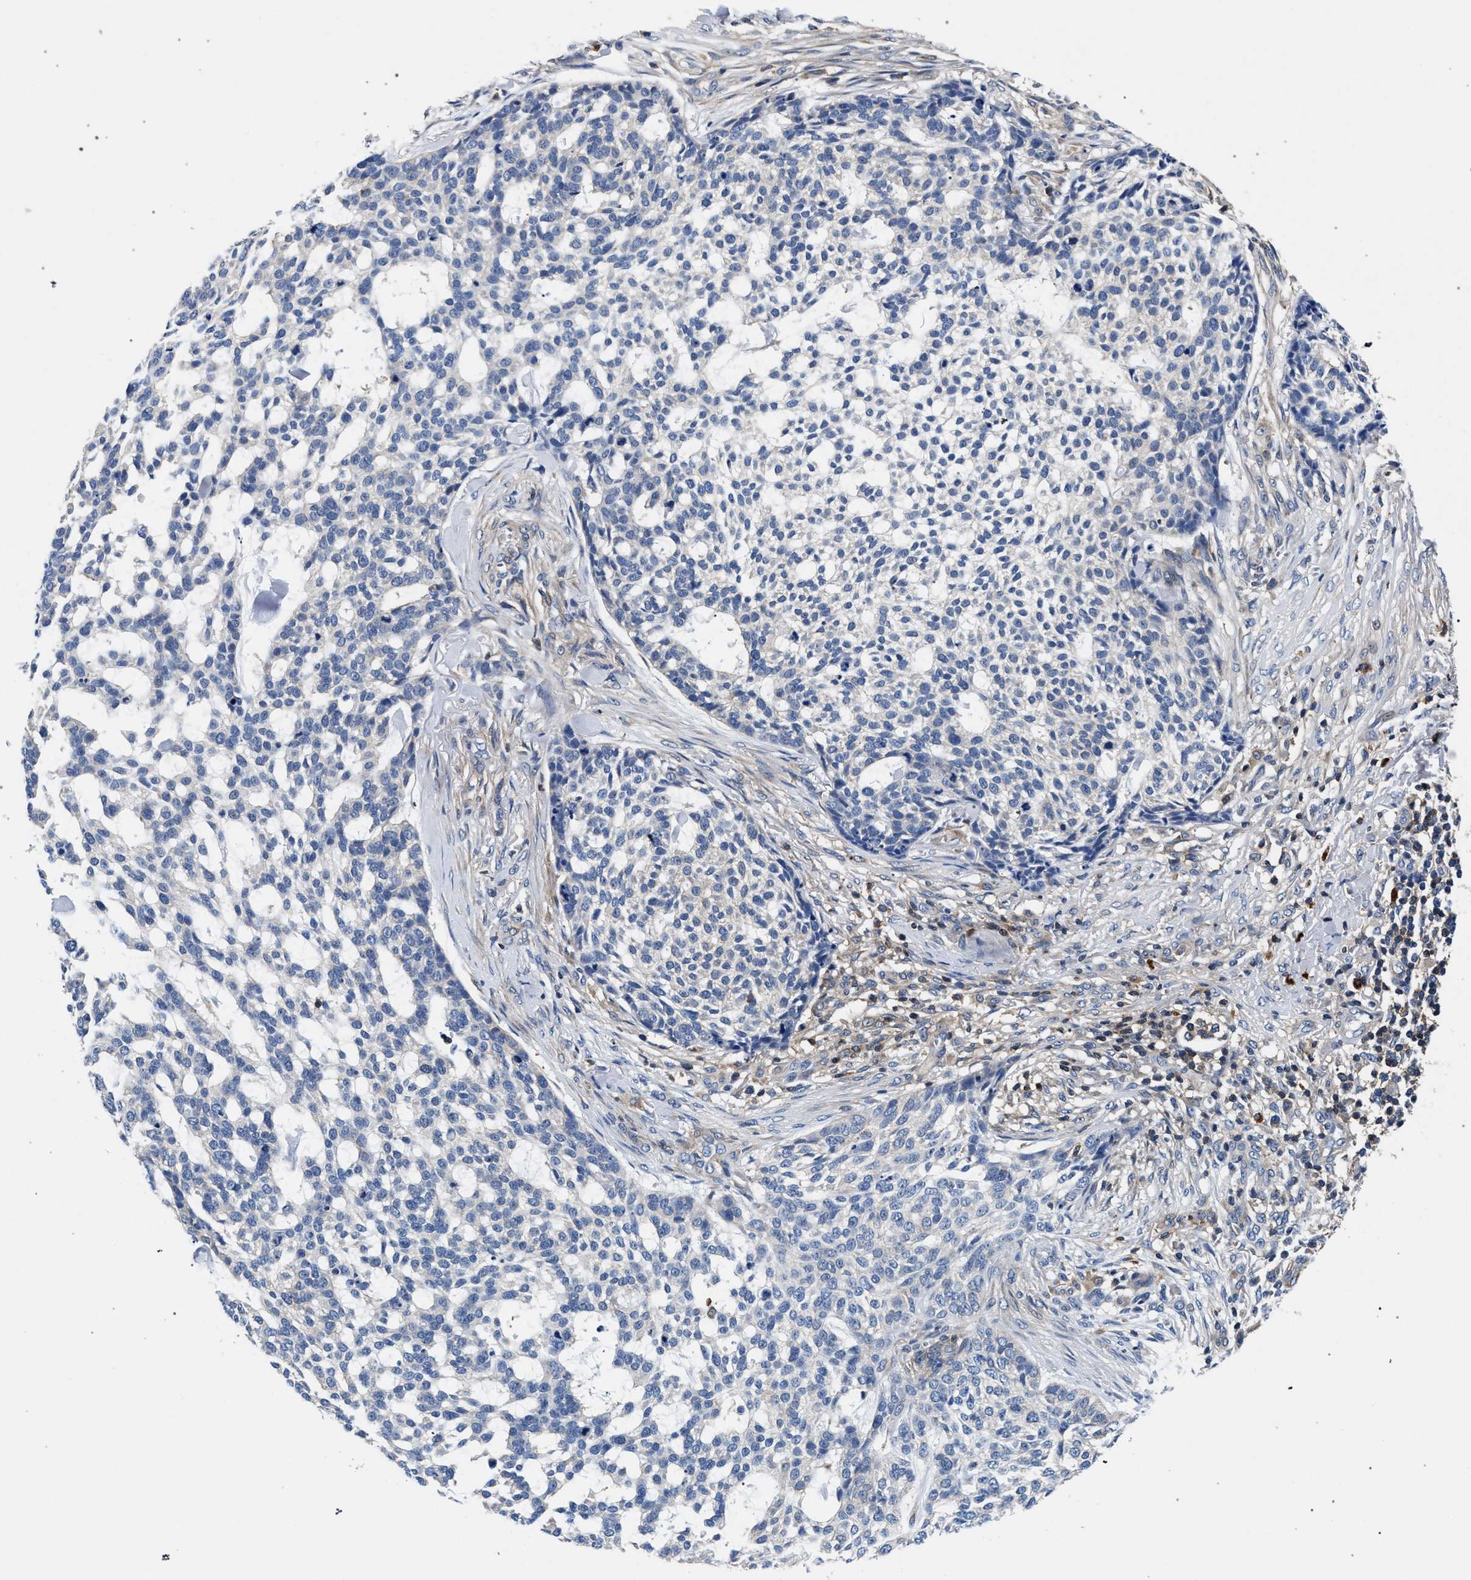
{"staining": {"intensity": "negative", "quantity": "none", "location": "none"}, "tissue": "skin cancer", "cell_type": "Tumor cells", "image_type": "cancer", "snomed": [{"axis": "morphology", "description": "Basal cell carcinoma"}, {"axis": "topography", "description": "Skin"}], "caption": "An IHC image of skin basal cell carcinoma is shown. There is no staining in tumor cells of skin basal cell carcinoma.", "gene": "LASP1", "patient": {"sex": "female", "age": 64}}